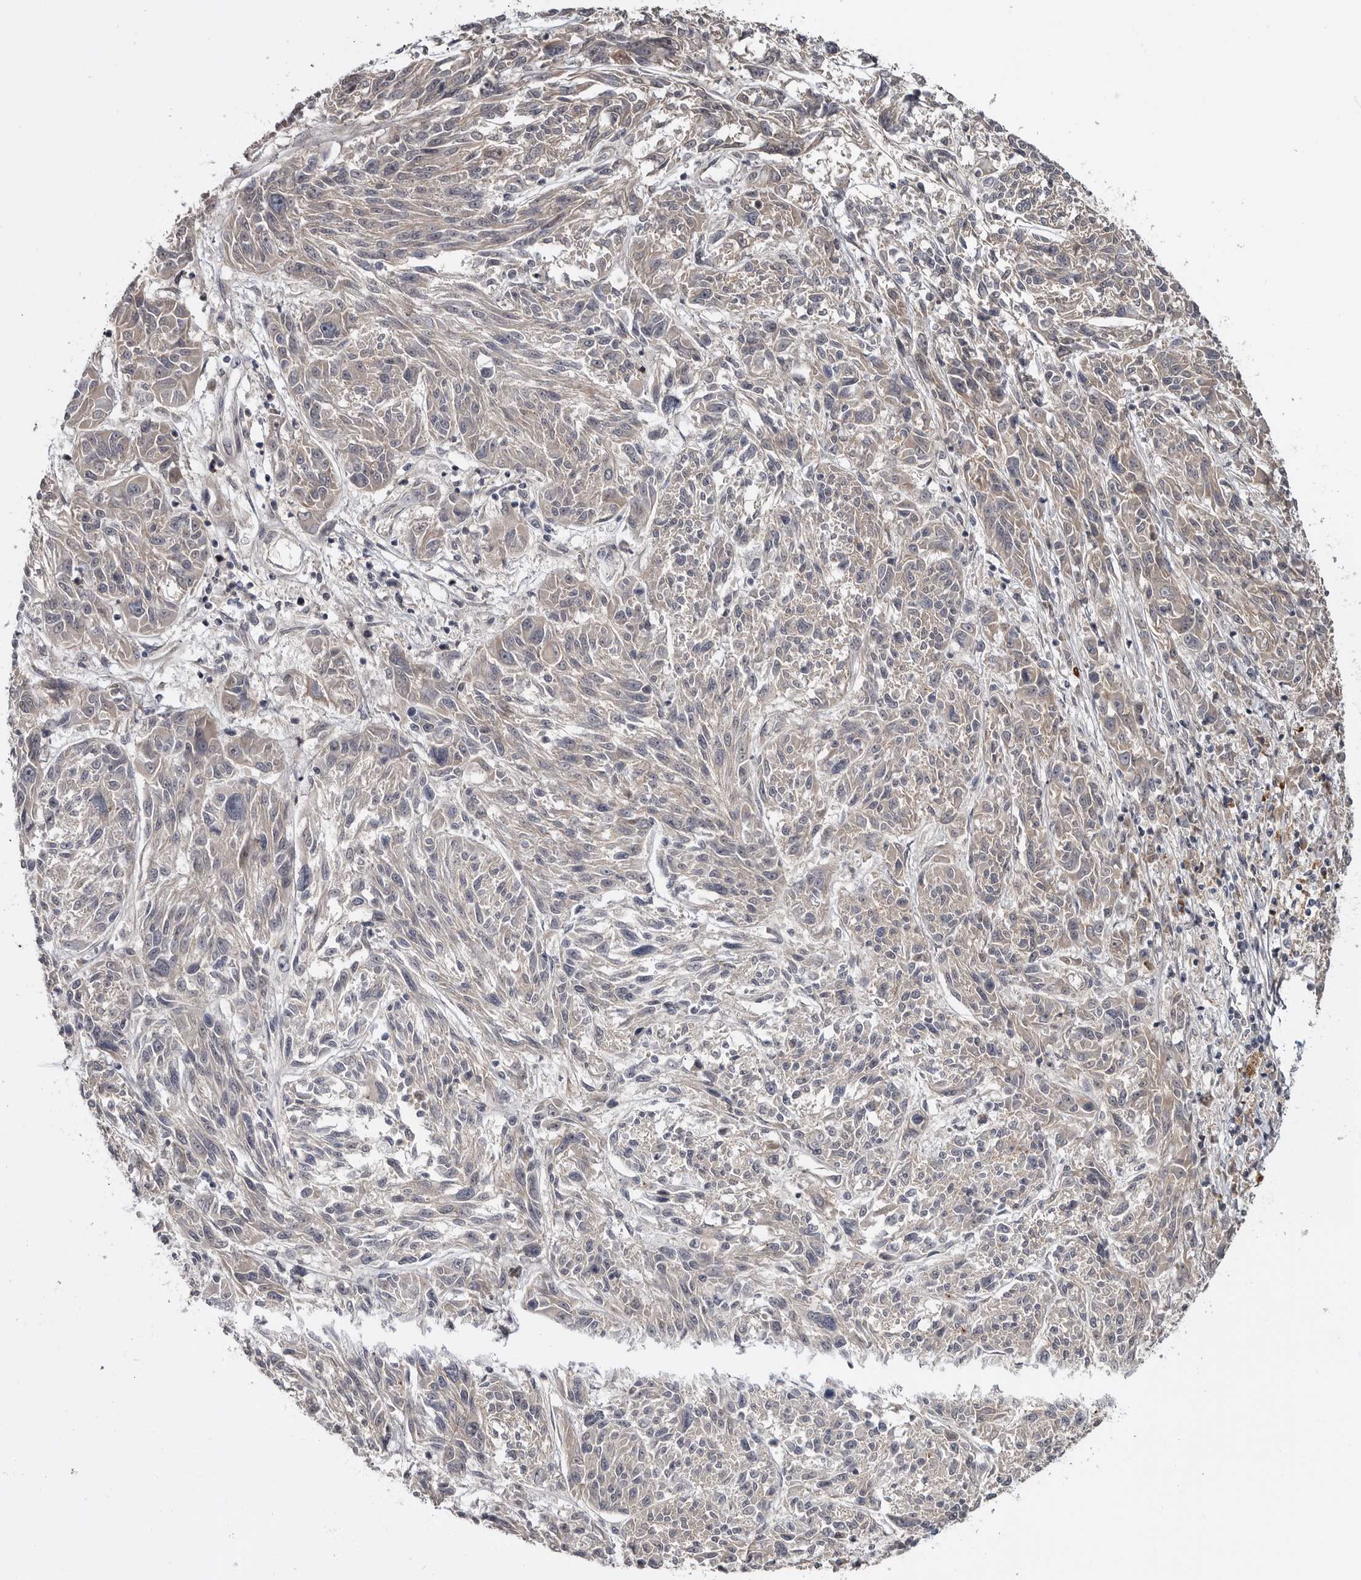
{"staining": {"intensity": "weak", "quantity": "25%-75%", "location": "cytoplasmic/membranous"}, "tissue": "melanoma", "cell_type": "Tumor cells", "image_type": "cancer", "snomed": [{"axis": "morphology", "description": "Malignant melanoma, NOS"}, {"axis": "topography", "description": "Skin"}], "caption": "Immunohistochemistry of melanoma demonstrates low levels of weak cytoplasmic/membranous staining in about 25%-75% of tumor cells.", "gene": "ZNF277", "patient": {"sex": "male", "age": 53}}